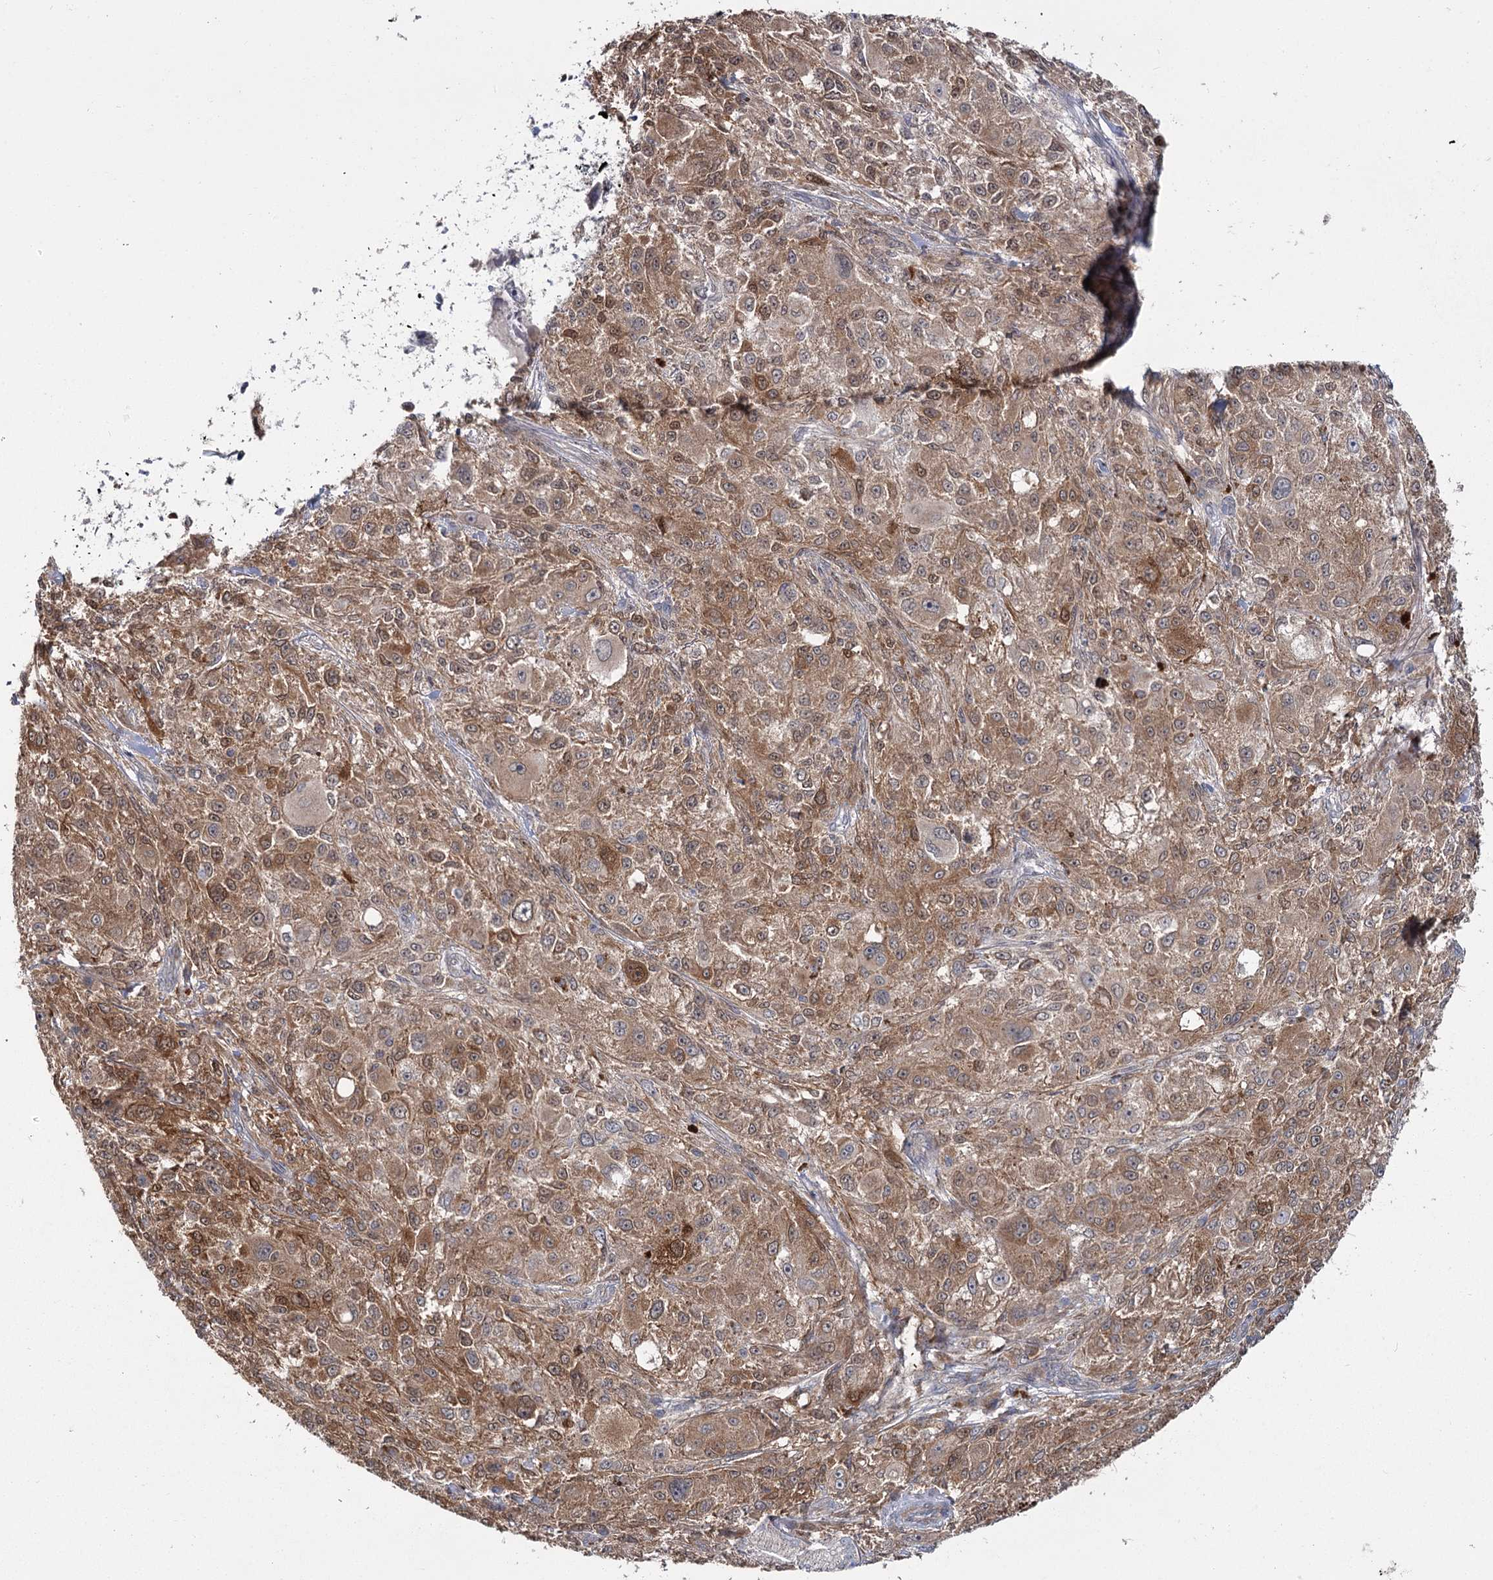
{"staining": {"intensity": "moderate", "quantity": ">75%", "location": "cytoplasmic/membranous"}, "tissue": "melanoma", "cell_type": "Tumor cells", "image_type": "cancer", "snomed": [{"axis": "morphology", "description": "Necrosis, NOS"}, {"axis": "morphology", "description": "Malignant melanoma, NOS"}, {"axis": "topography", "description": "Skin"}], "caption": "Tumor cells show moderate cytoplasmic/membranous expression in about >75% of cells in melanoma. (DAB (3,3'-diaminobenzidine) IHC with brightfield microscopy, high magnification).", "gene": "TBC1D9B", "patient": {"sex": "female", "age": 87}}